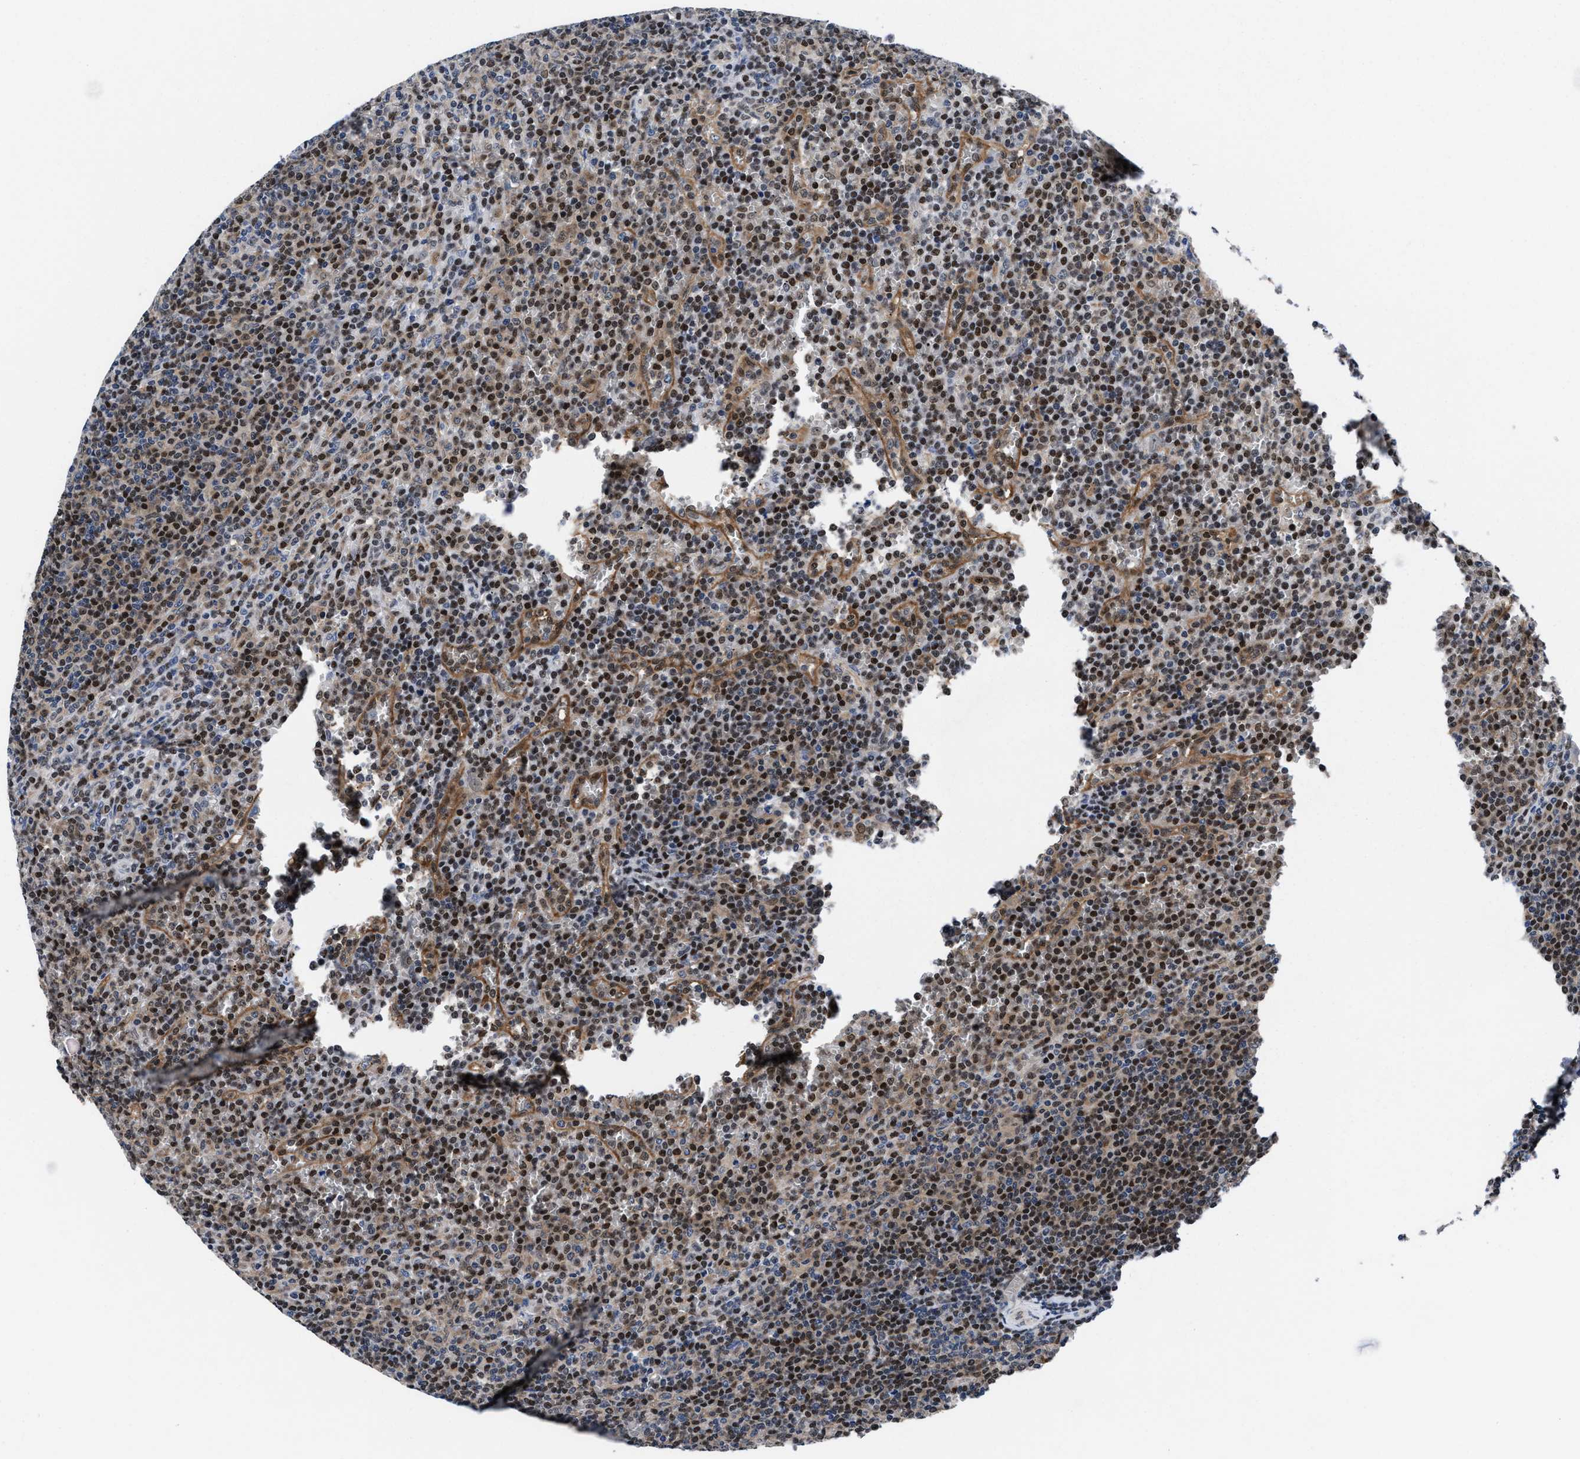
{"staining": {"intensity": "moderate", "quantity": "25%-75%", "location": "cytoplasmic/membranous,nuclear"}, "tissue": "lymphoma", "cell_type": "Tumor cells", "image_type": "cancer", "snomed": [{"axis": "morphology", "description": "Malignant lymphoma, non-Hodgkin's type, Low grade"}, {"axis": "topography", "description": "Spleen"}], "caption": "About 25%-75% of tumor cells in human lymphoma show moderate cytoplasmic/membranous and nuclear protein staining as visualized by brown immunohistochemical staining.", "gene": "ACLY", "patient": {"sex": "female", "age": 19}}